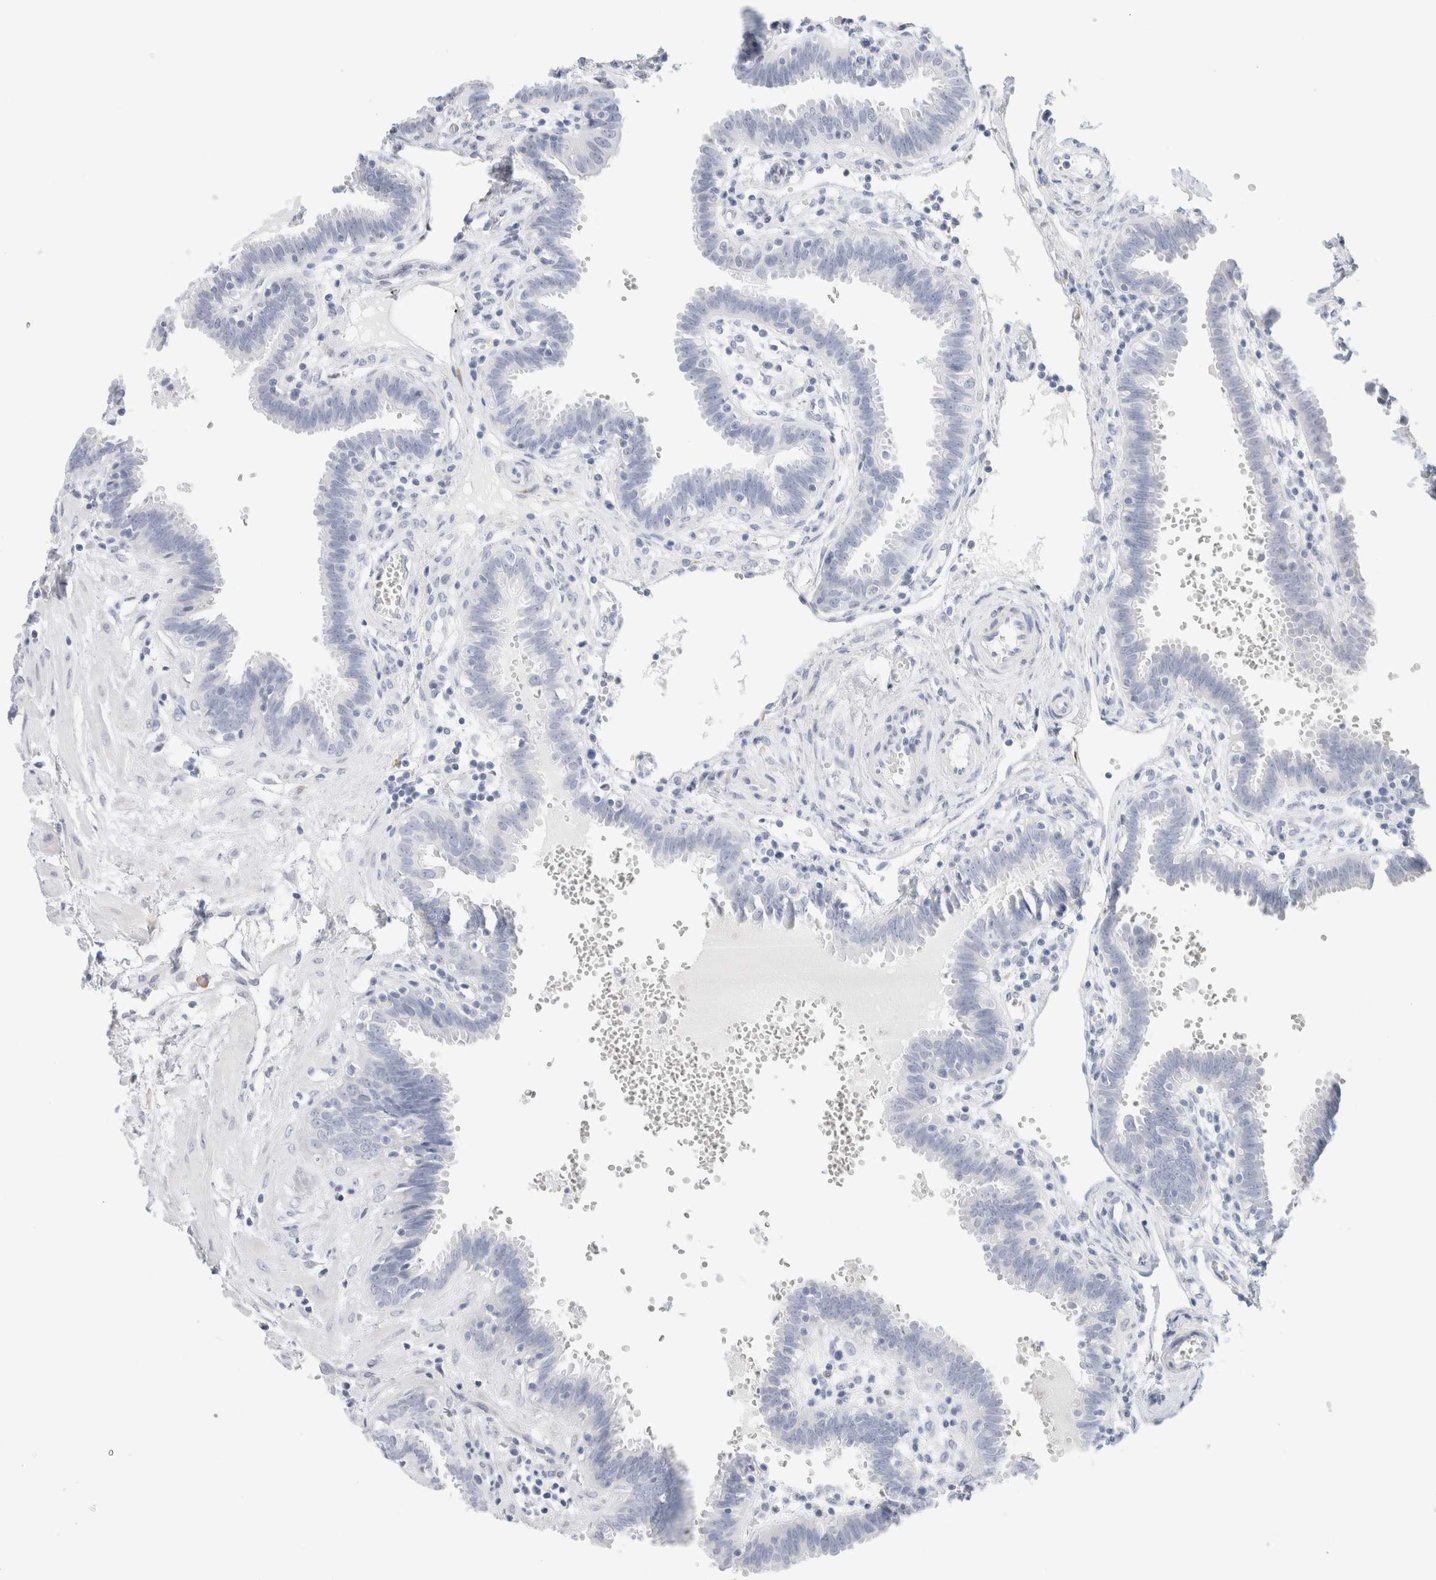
{"staining": {"intensity": "negative", "quantity": "none", "location": "none"}, "tissue": "fallopian tube", "cell_type": "Glandular cells", "image_type": "normal", "snomed": [{"axis": "morphology", "description": "Normal tissue, NOS"}, {"axis": "topography", "description": "Fallopian tube"}, {"axis": "topography", "description": "Placenta"}], "caption": "Immunohistochemistry (IHC) photomicrograph of unremarkable fallopian tube: human fallopian tube stained with DAB (3,3'-diaminobenzidine) demonstrates no significant protein staining in glandular cells. (Stains: DAB (3,3'-diaminobenzidine) IHC with hematoxylin counter stain, Microscopy: brightfield microscopy at high magnification).", "gene": "RTN4", "patient": {"sex": "female", "age": 32}}